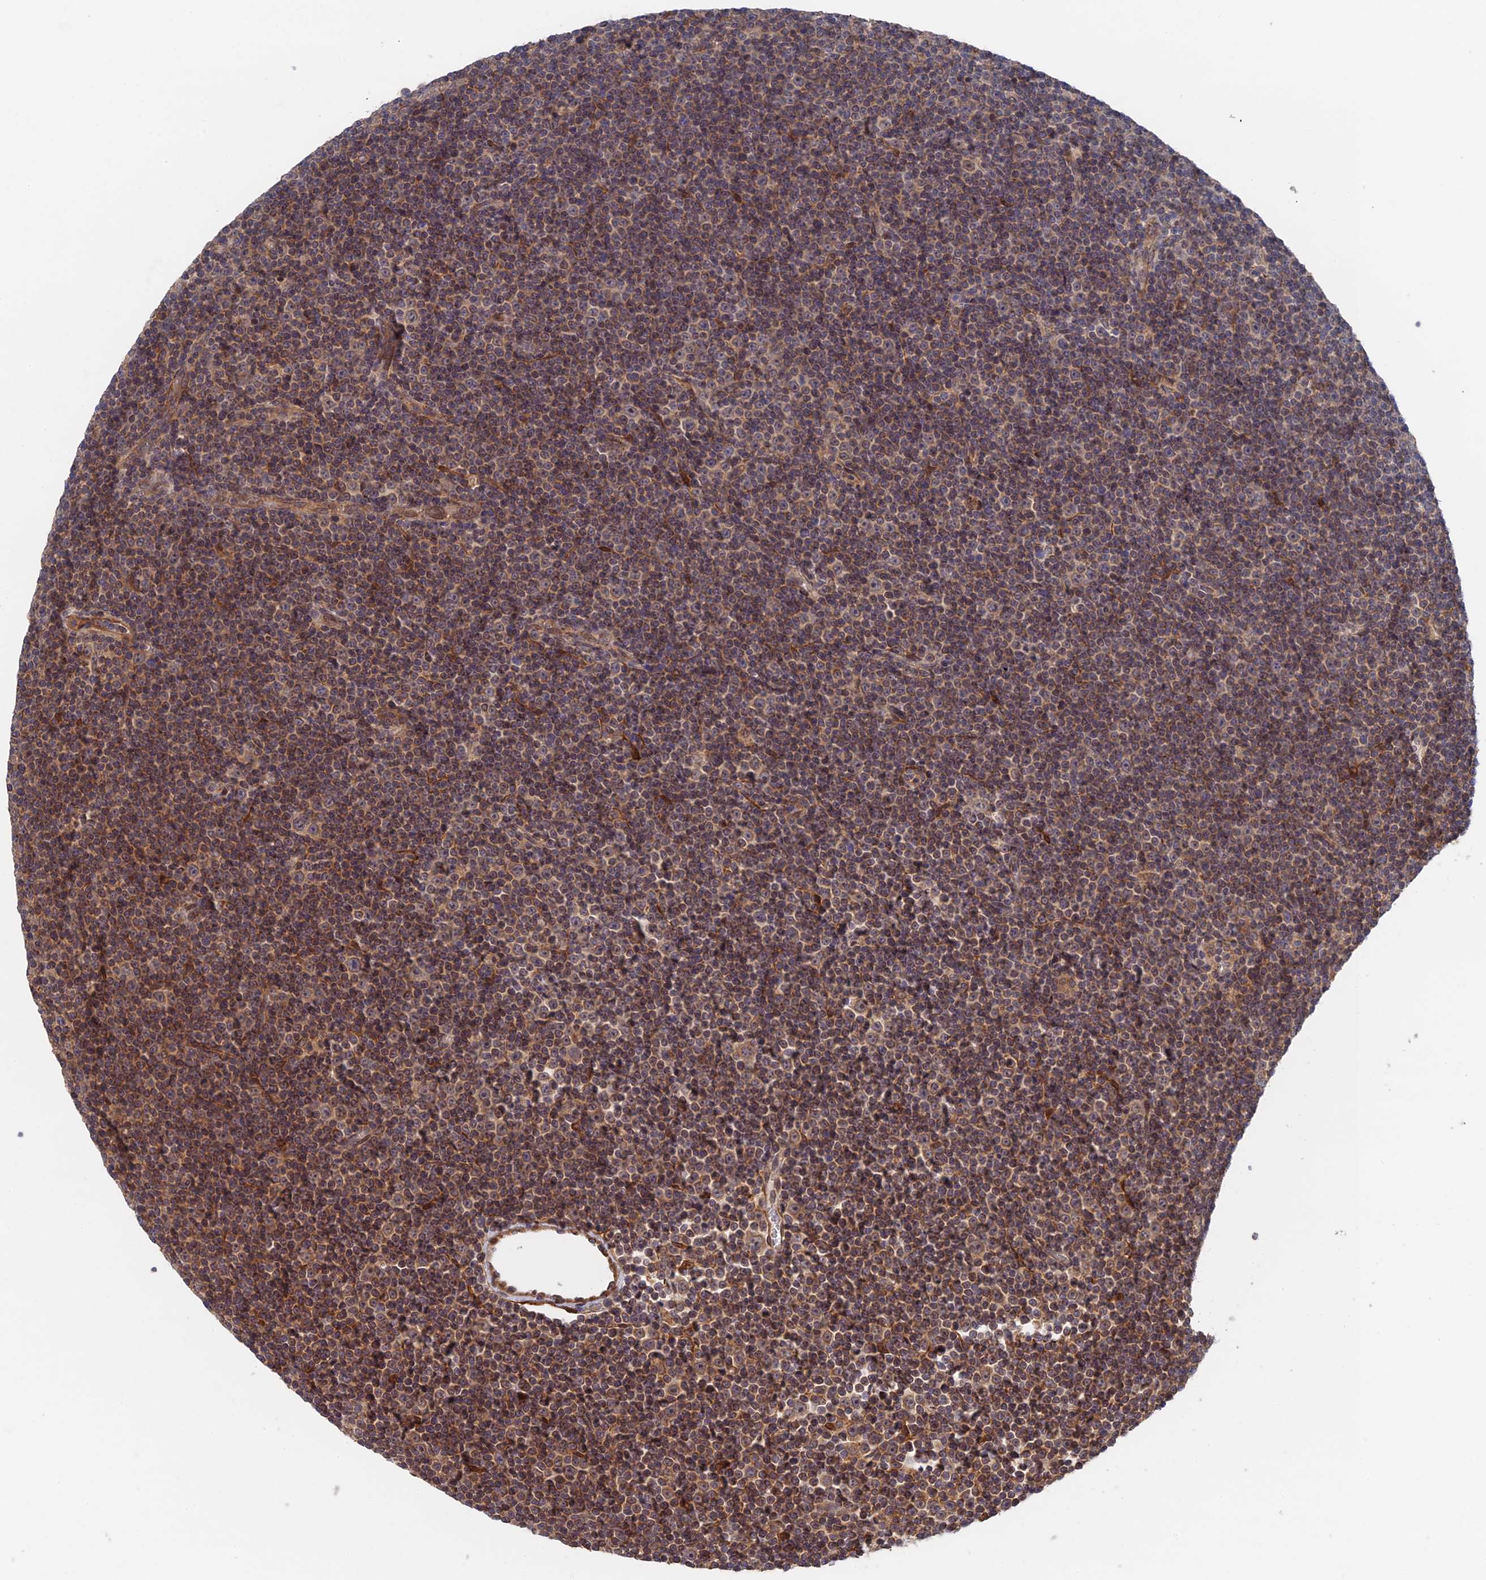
{"staining": {"intensity": "moderate", "quantity": "25%-75%", "location": "cytoplasmic/membranous"}, "tissue": "lymphoma", "cell_type": "Tumor cells", "image_type": "cancer", "snomed": [{"axis": "morphology", "description": "Malignant lymphoma, non-Hodgkin's type, Low grade"}, {"axis": "topography", "description": "Lymph node"}], "caption": "Brown immunohistochemical staining in human low-grade malignant lymphoma, non-Hodgkin's type demonstrates moderate cytoplasmic/membranous positivity in about 25%-75% of tumor cells. The staining is performed using DAB (3,3'-diaminobenzidine) brown chromogen to label protein expression. The nuclei are counter-stained blue using hematoxylin.", "gene": "ZNF320", "patient": {"sex": "female", "age": 67}}